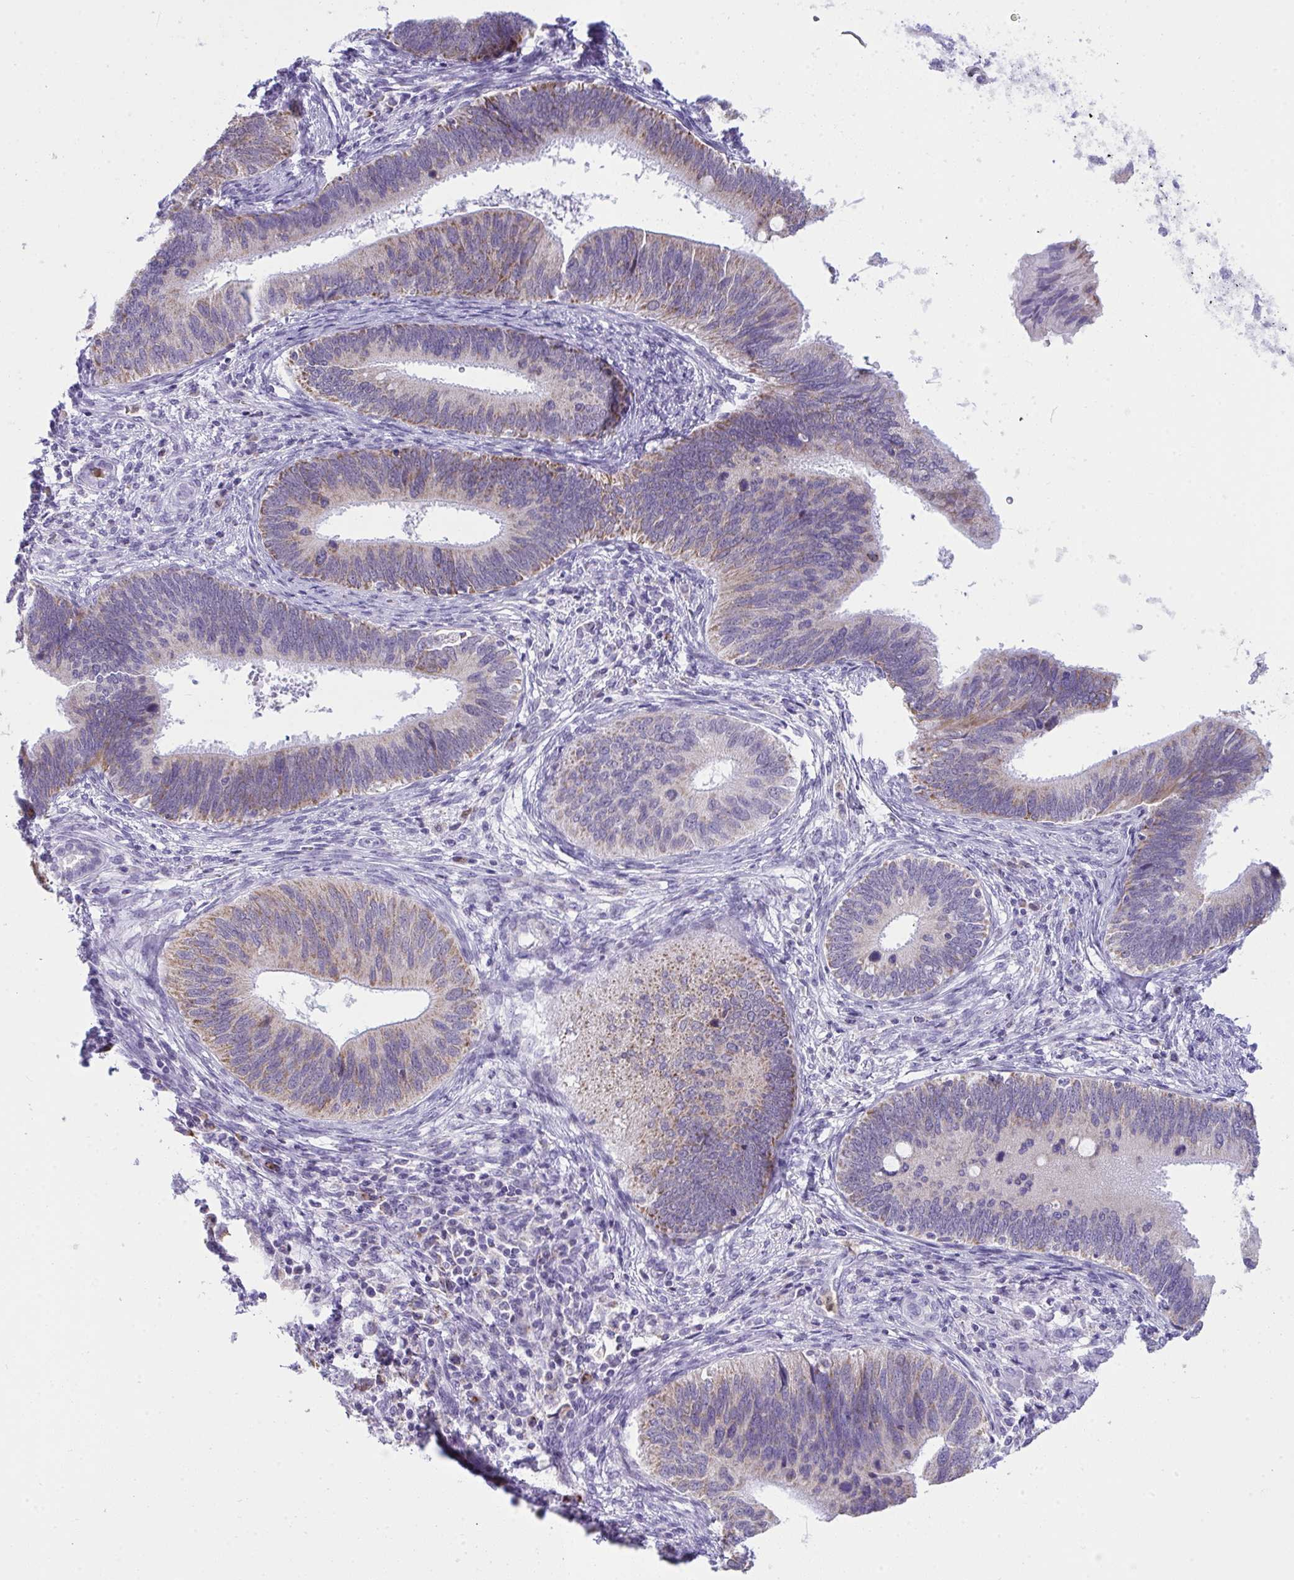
{"staining": {"intensity": "weak", "quantity": "25%-75%", "location": "cytoplasmic/membranous"}, "tissue": "cervical cancer", "cell_type": "Tumor cells", "image_type": "cancer", "snomed": [{"axis": "morphology", "description": "Adenocarcinoma, NOS"}, {"axis": "topography", "description": "Cervix"}], "caption": "The image displays staining of cervical cancer, revealing weak cytoplasmic/membranous protein expression (brown color) within tumor cells.", "gene": "PLA2G12B", "patient": {"sex": "female", "age": 42}}